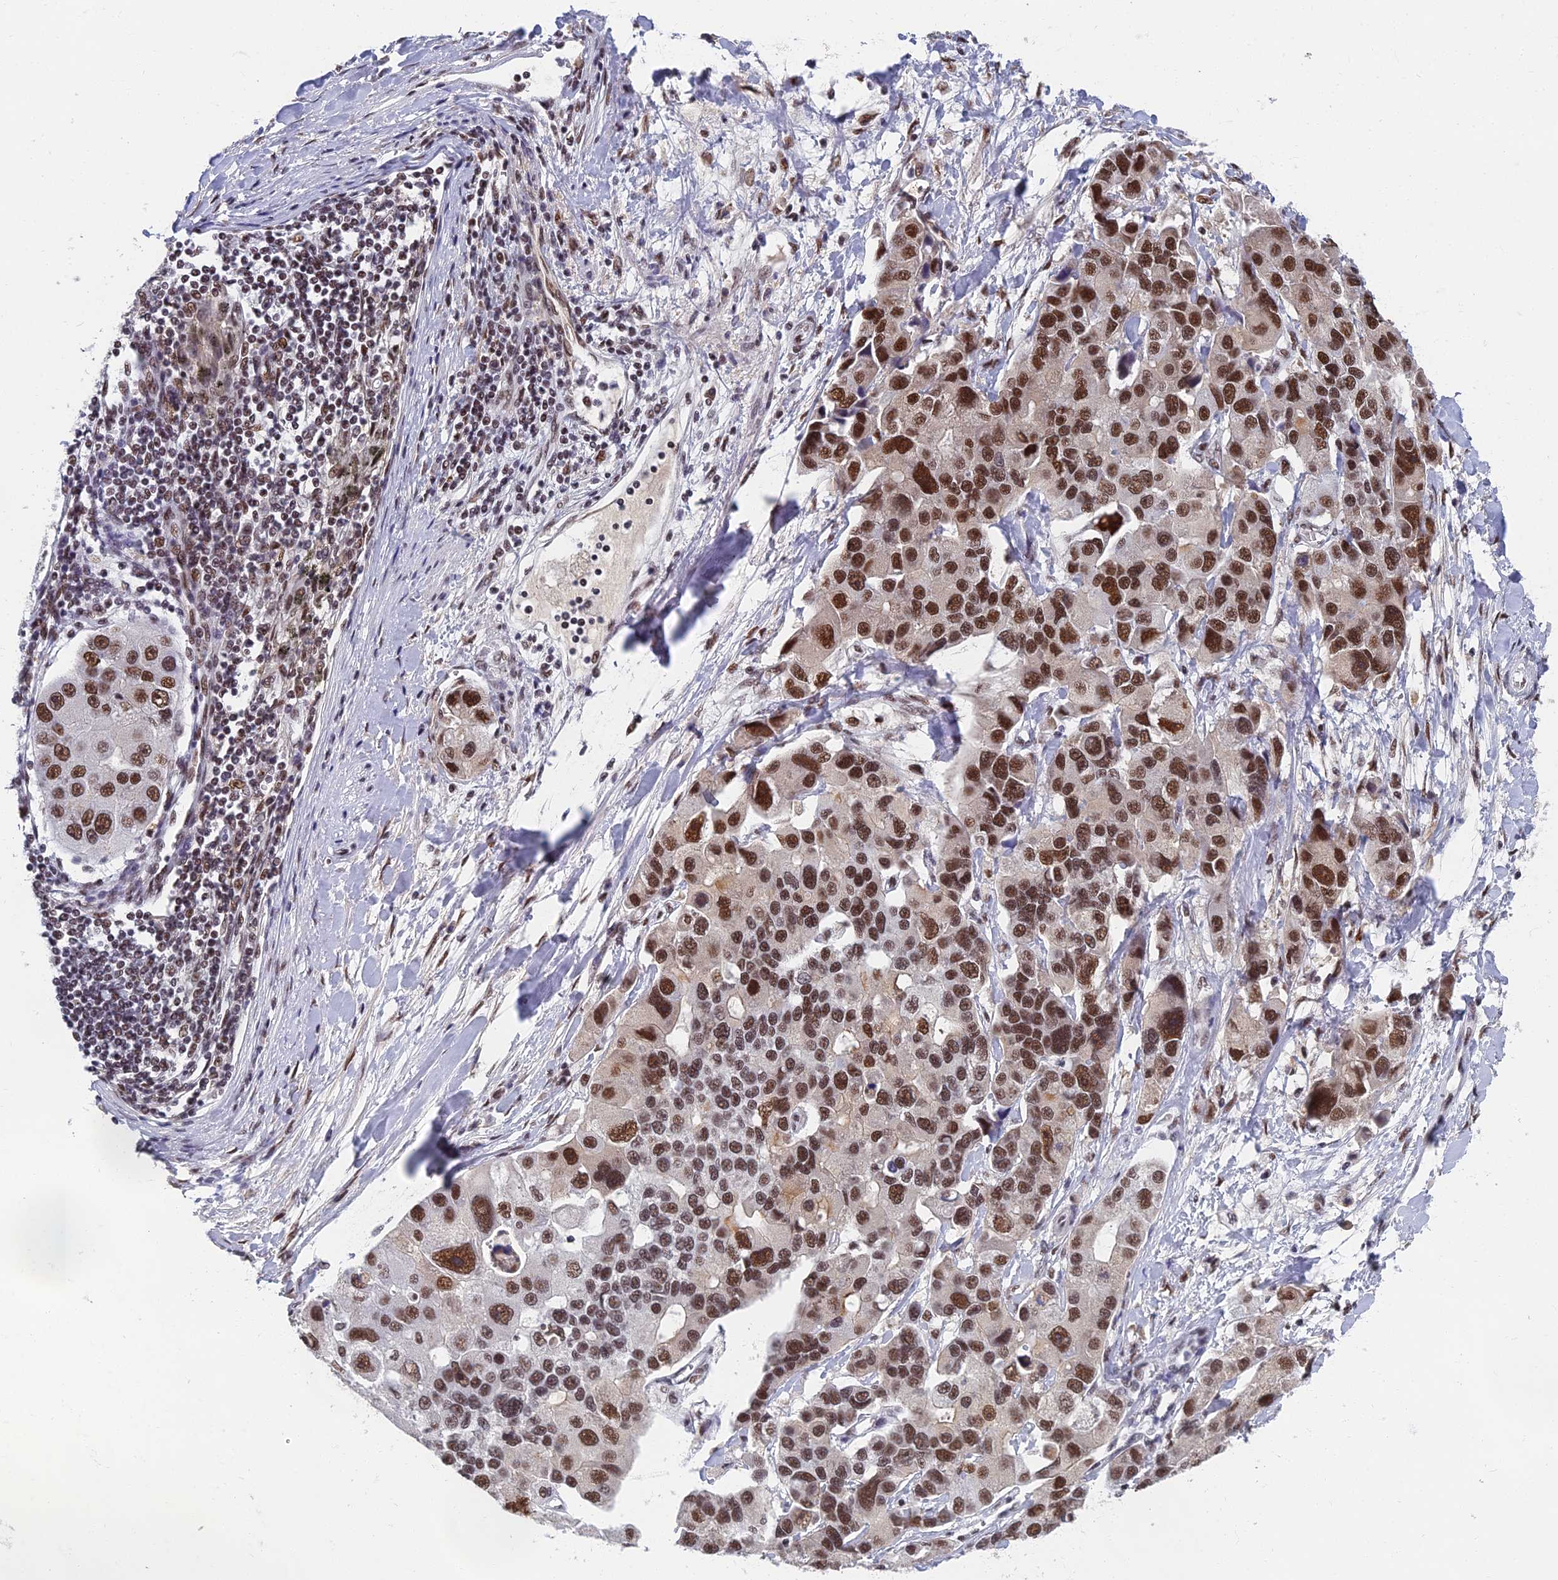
{"staining": {"intensity": "moderate", "quantity": ">75%", "location": "nuclear"}, "tissue": "lung cancer", "cell_type": "Tumor cells", "image_type": "cancer", "snomed": [{"axis": "morphology", "description": "Adenocarcinoma, NOS"}, {"axis": "topography", "description": "Lung"}], "caption": "Tumor cells display moderate nuclear expression in about >75% of cells in lung adenocarcinoma.", "gene": "TAF13", "patient": {"sex": "female", "age": 54}}